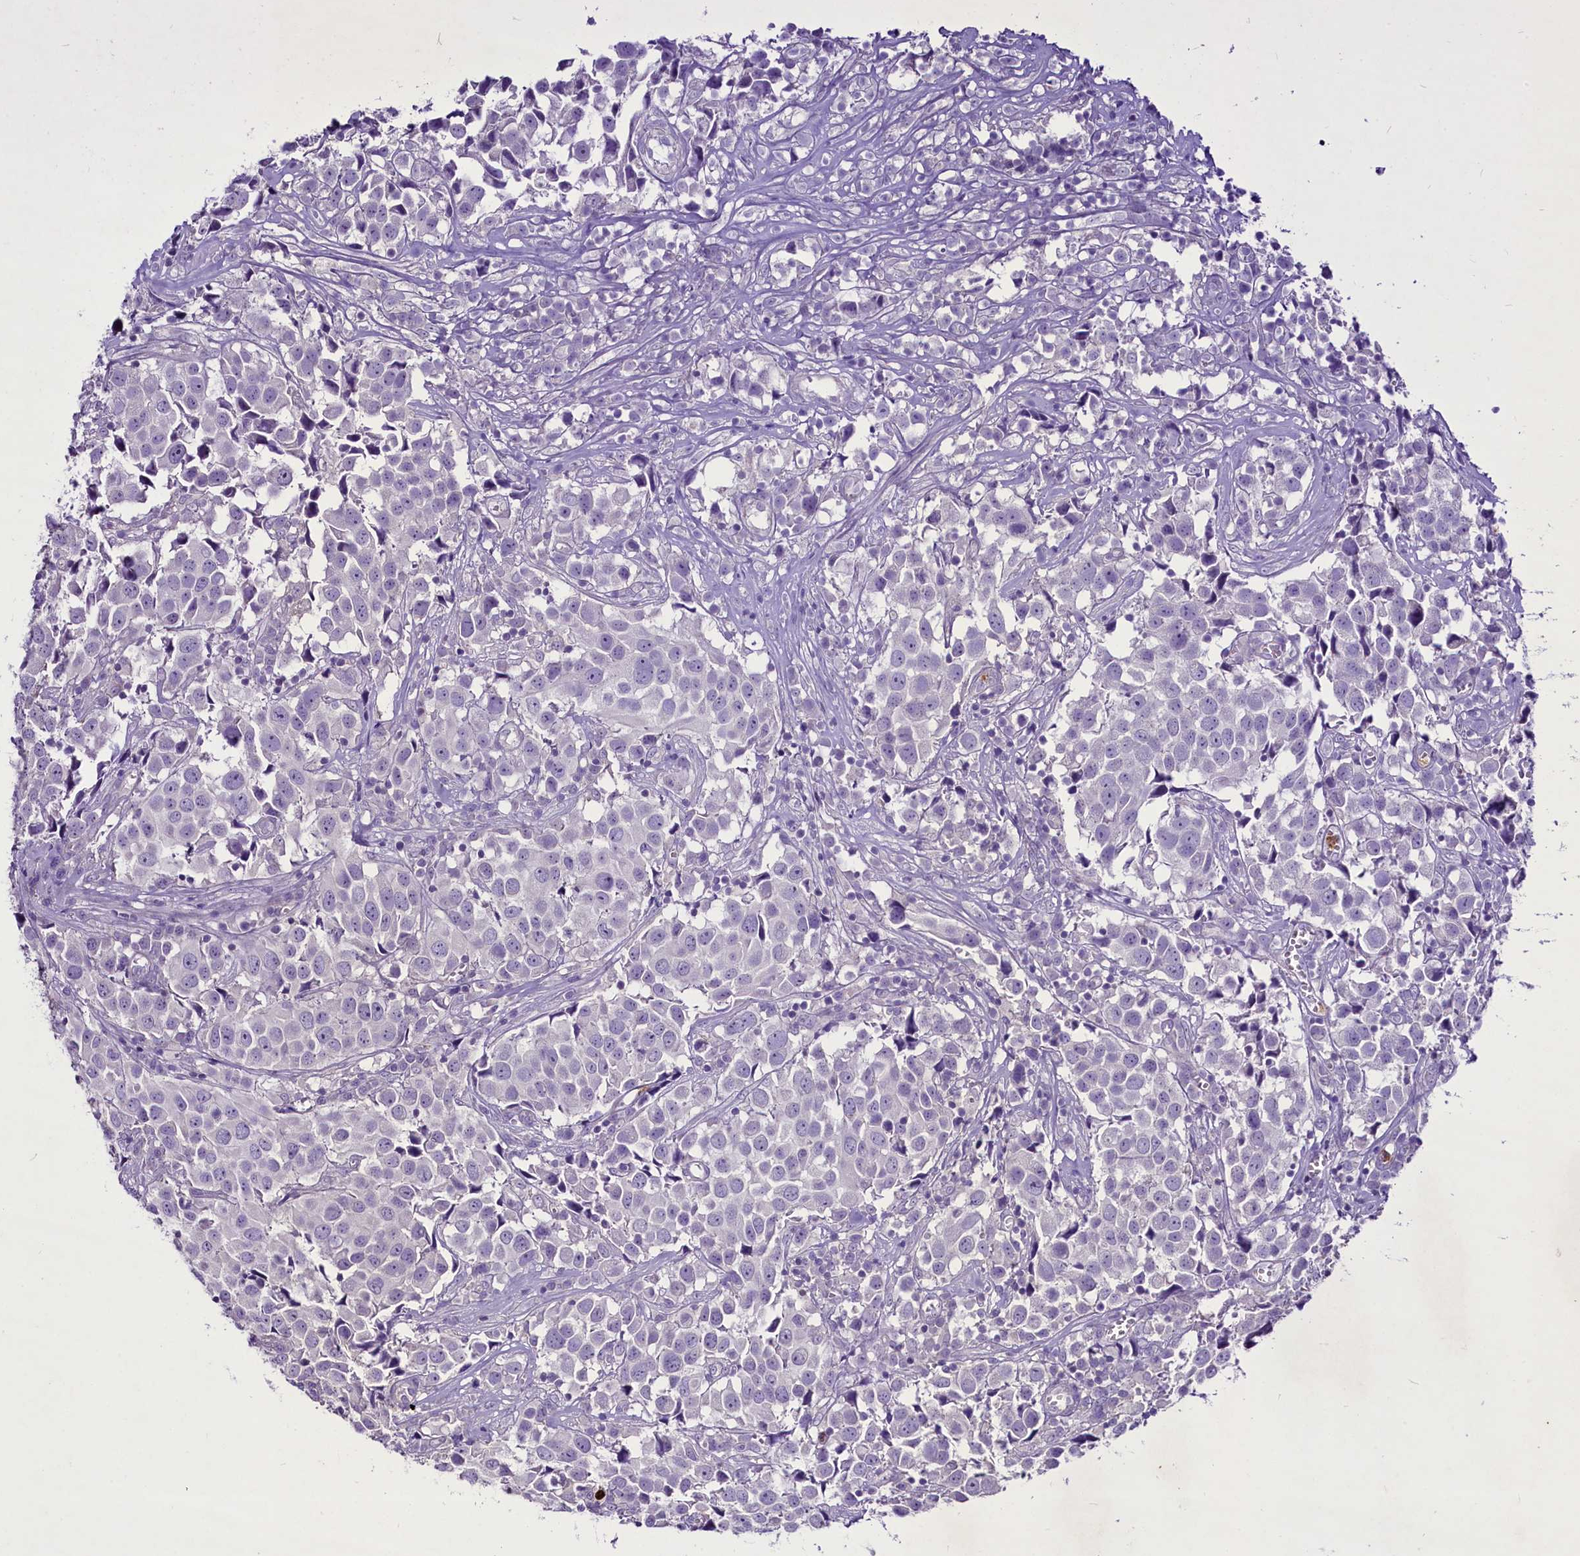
{"staining": {"intensity": "negative", "quantity": "none", "location": "none"}, "tissue": "urothelial cancer", "cell_type": "Tumor cells", "image_type": "cancer", "snomed": [{"axis": "morphology", "description": "Urothelial carcinoma, High grade"}, {"axis": "topography", "description": "Urinary bladder"}], "caption": "Human high-grade urothelial carcinoma stained for a protein using immunohistochemistry (IHC) demonstrates no positivity in tumor cells.", "gene": "FAM209B", "patient": {"sex": "female", "age": 75}}